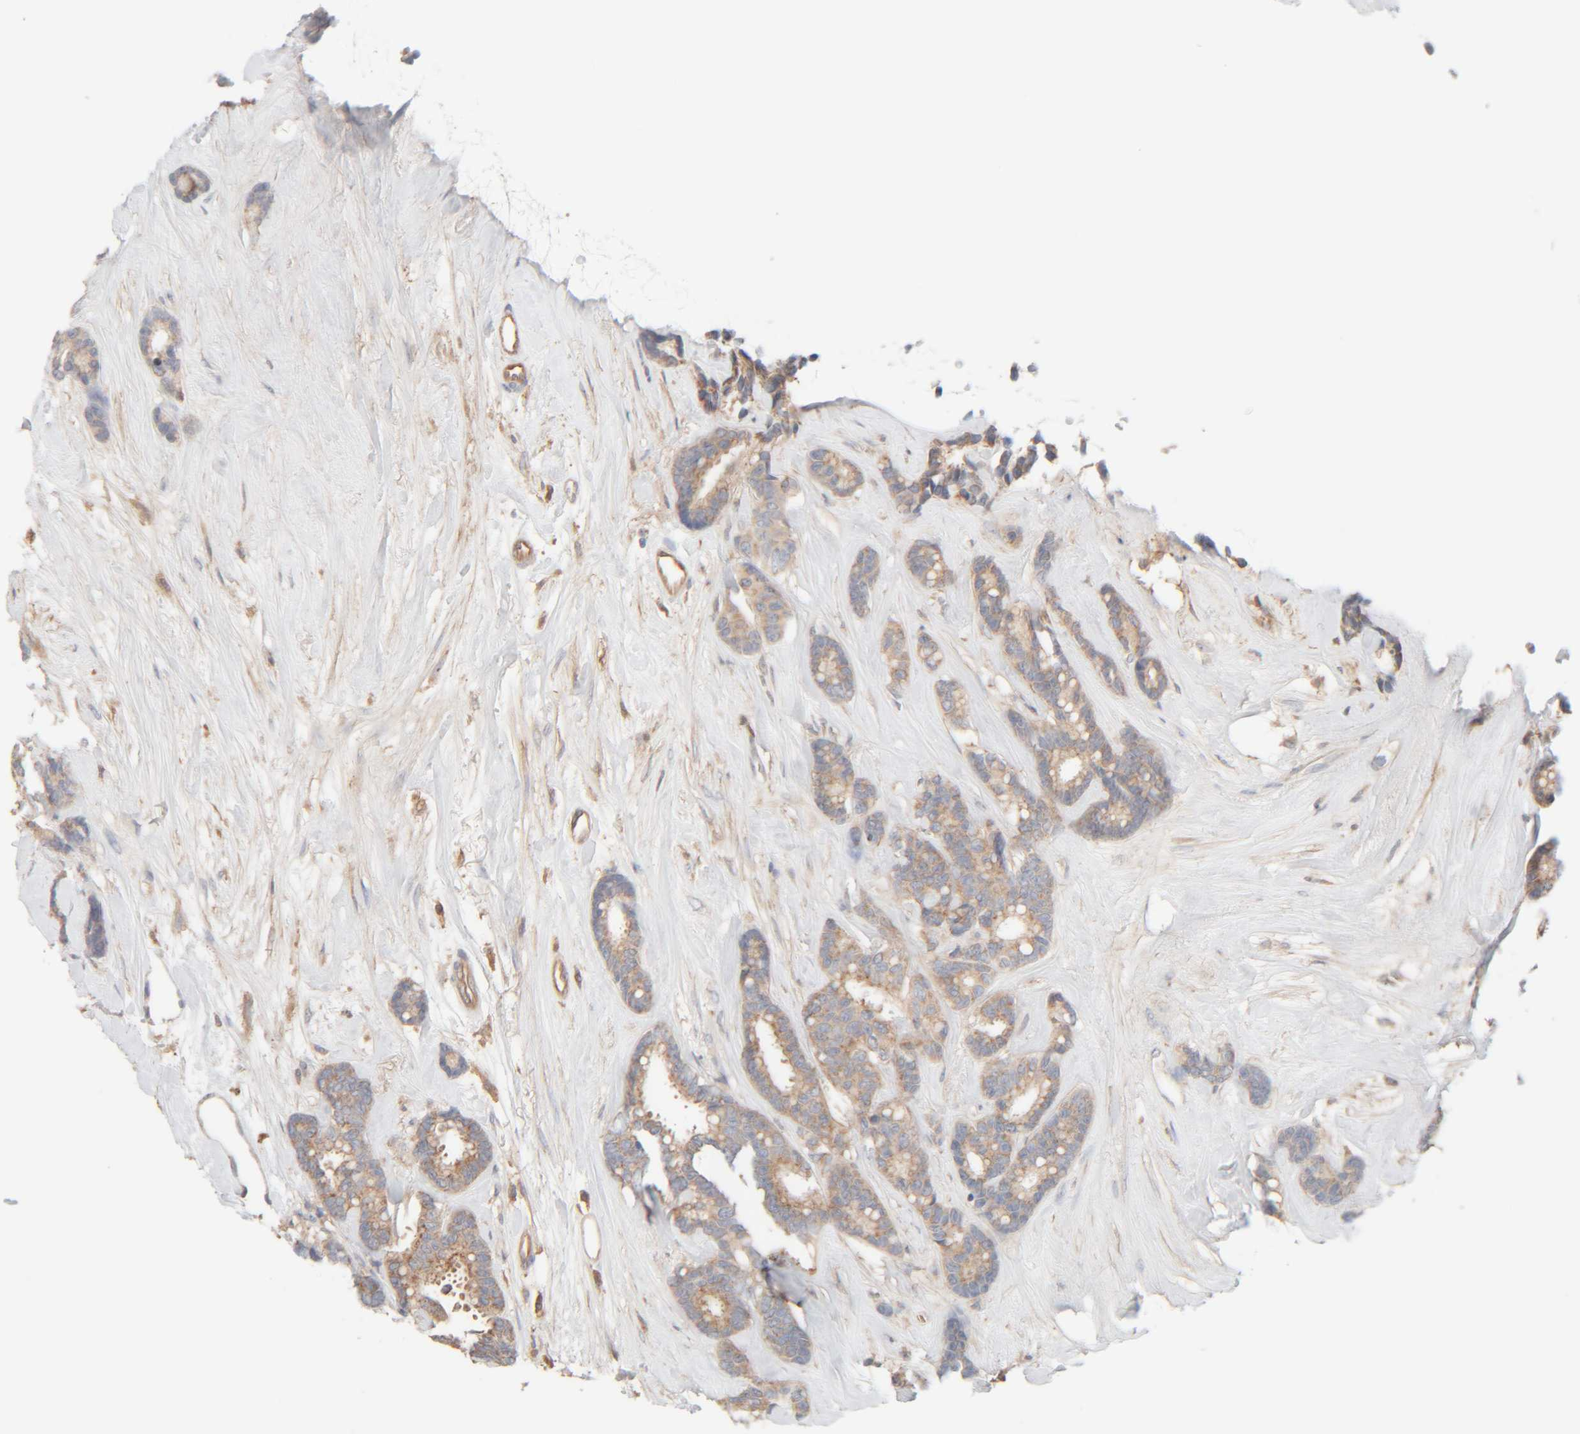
{"staining": {"intensity": "weak", "quantity": "25%-75%", "location": "cytoplasmic/membranous"}, "tissue": "breast cancer", "cell_type": "Tumor cells", "image_type": "cancer", "snomed": [{"axis": "morphology", "description": "Duct carcinoma"}, {"axis": "topography", "description": "Breast"}], "caption": "Infiltrating ductal carcinoma (breast) stained with a brown dye exhibits weak cytoplasmic/membranous positive positivity in about 25%-75% of tumor cells.", "gene": "TMEM192", "patient": {"sex": "female", "age": 87}}